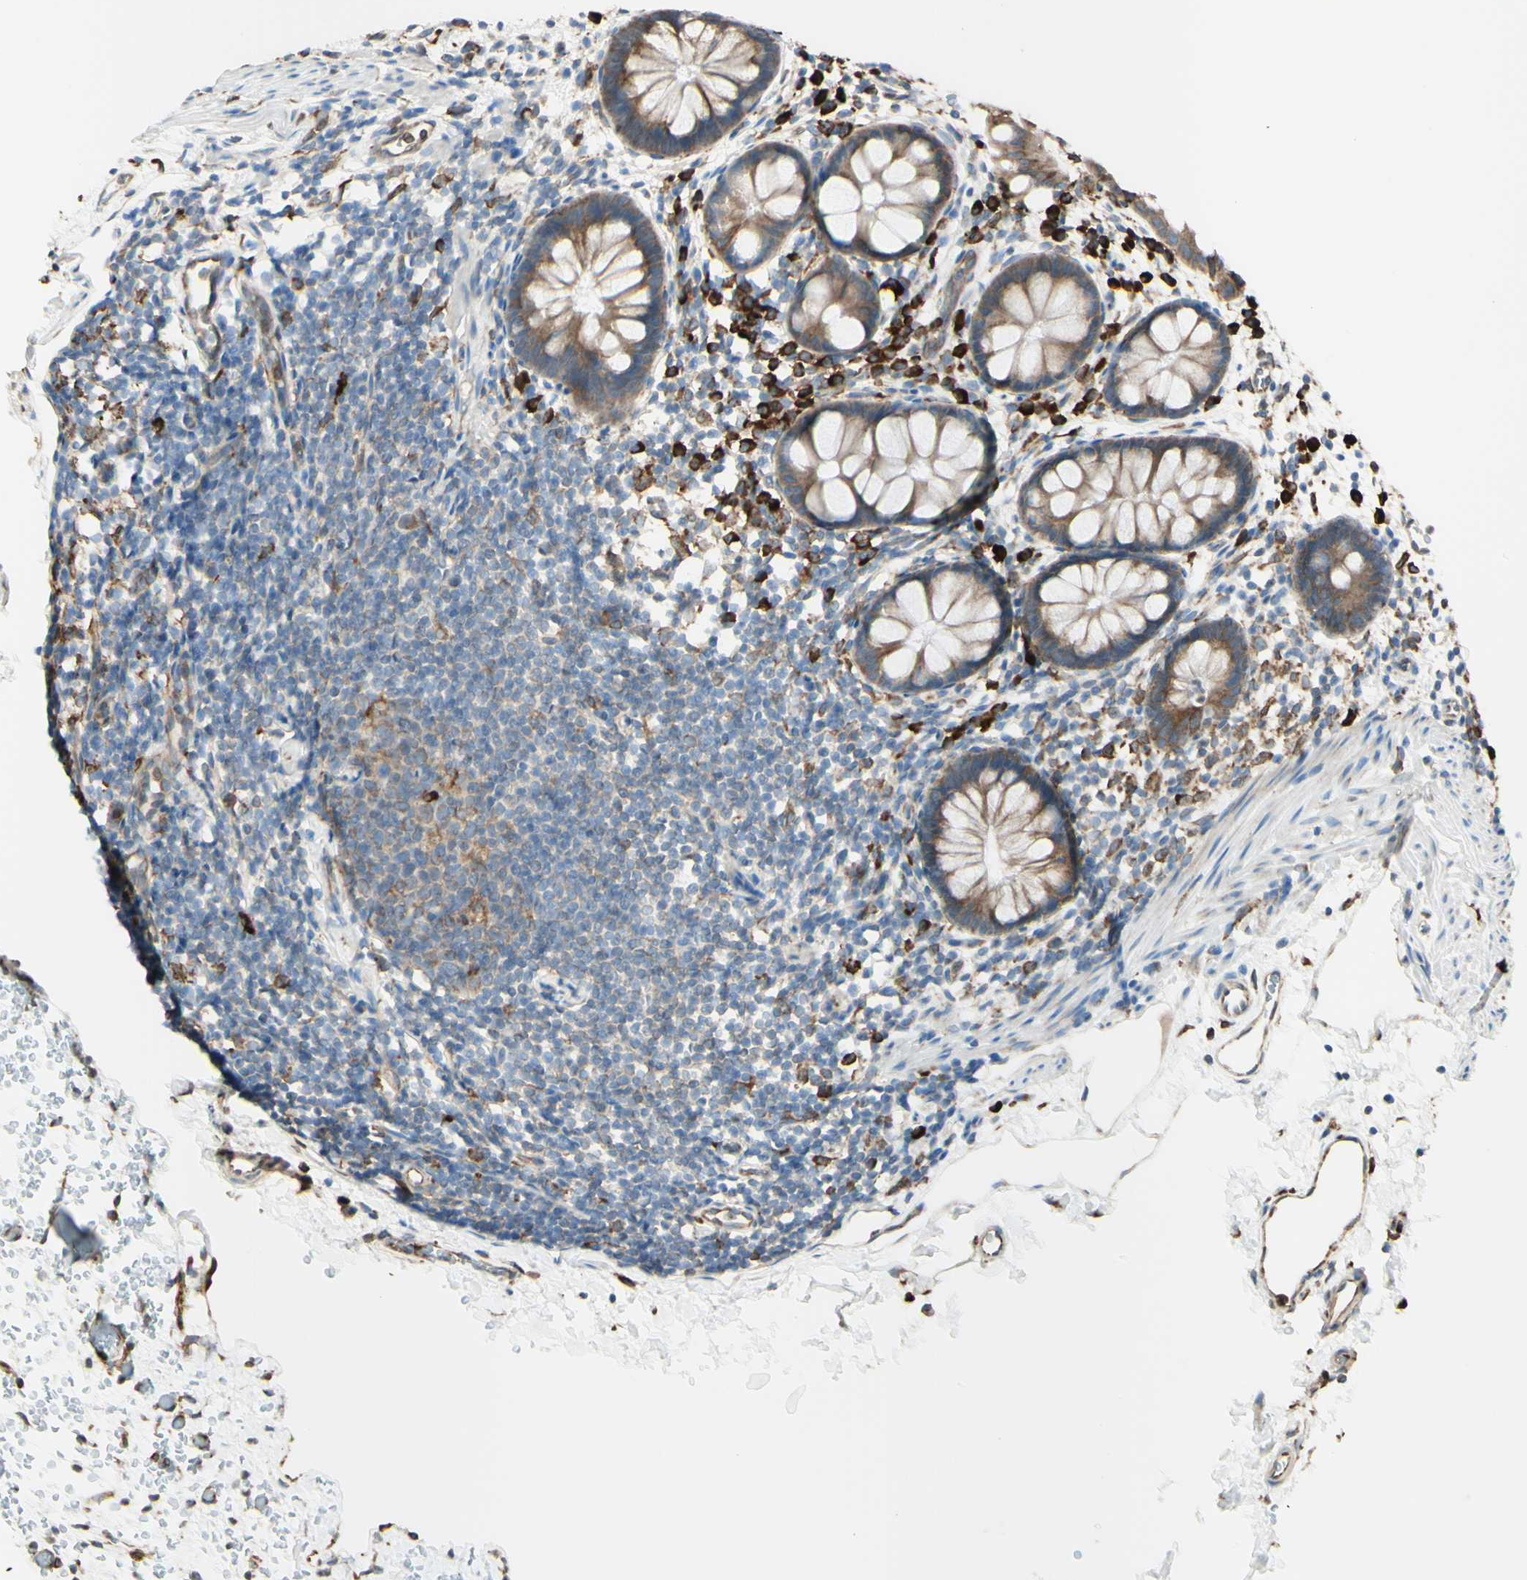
{"staining": {"intensity": "moderate", "quantity": ">75%", "location": "cytoplasmic/membranous"}, "tissue": "rectum", "cell_type": "Glandular cells", "image_type": "normal", "snomed": [{"axis": "morphology", "description": "Normal tissue, NOS"}, {"axis": "topography", "description": "Rectum"}], "caption": "Protein expression analysis of unremarkable human rectum reveals moderate cytoplasmic/membranous positivity in approximately >75% of glandular cells.", "gene": "DNAJB11", "patient": {"sex": "female", "age": 24}}